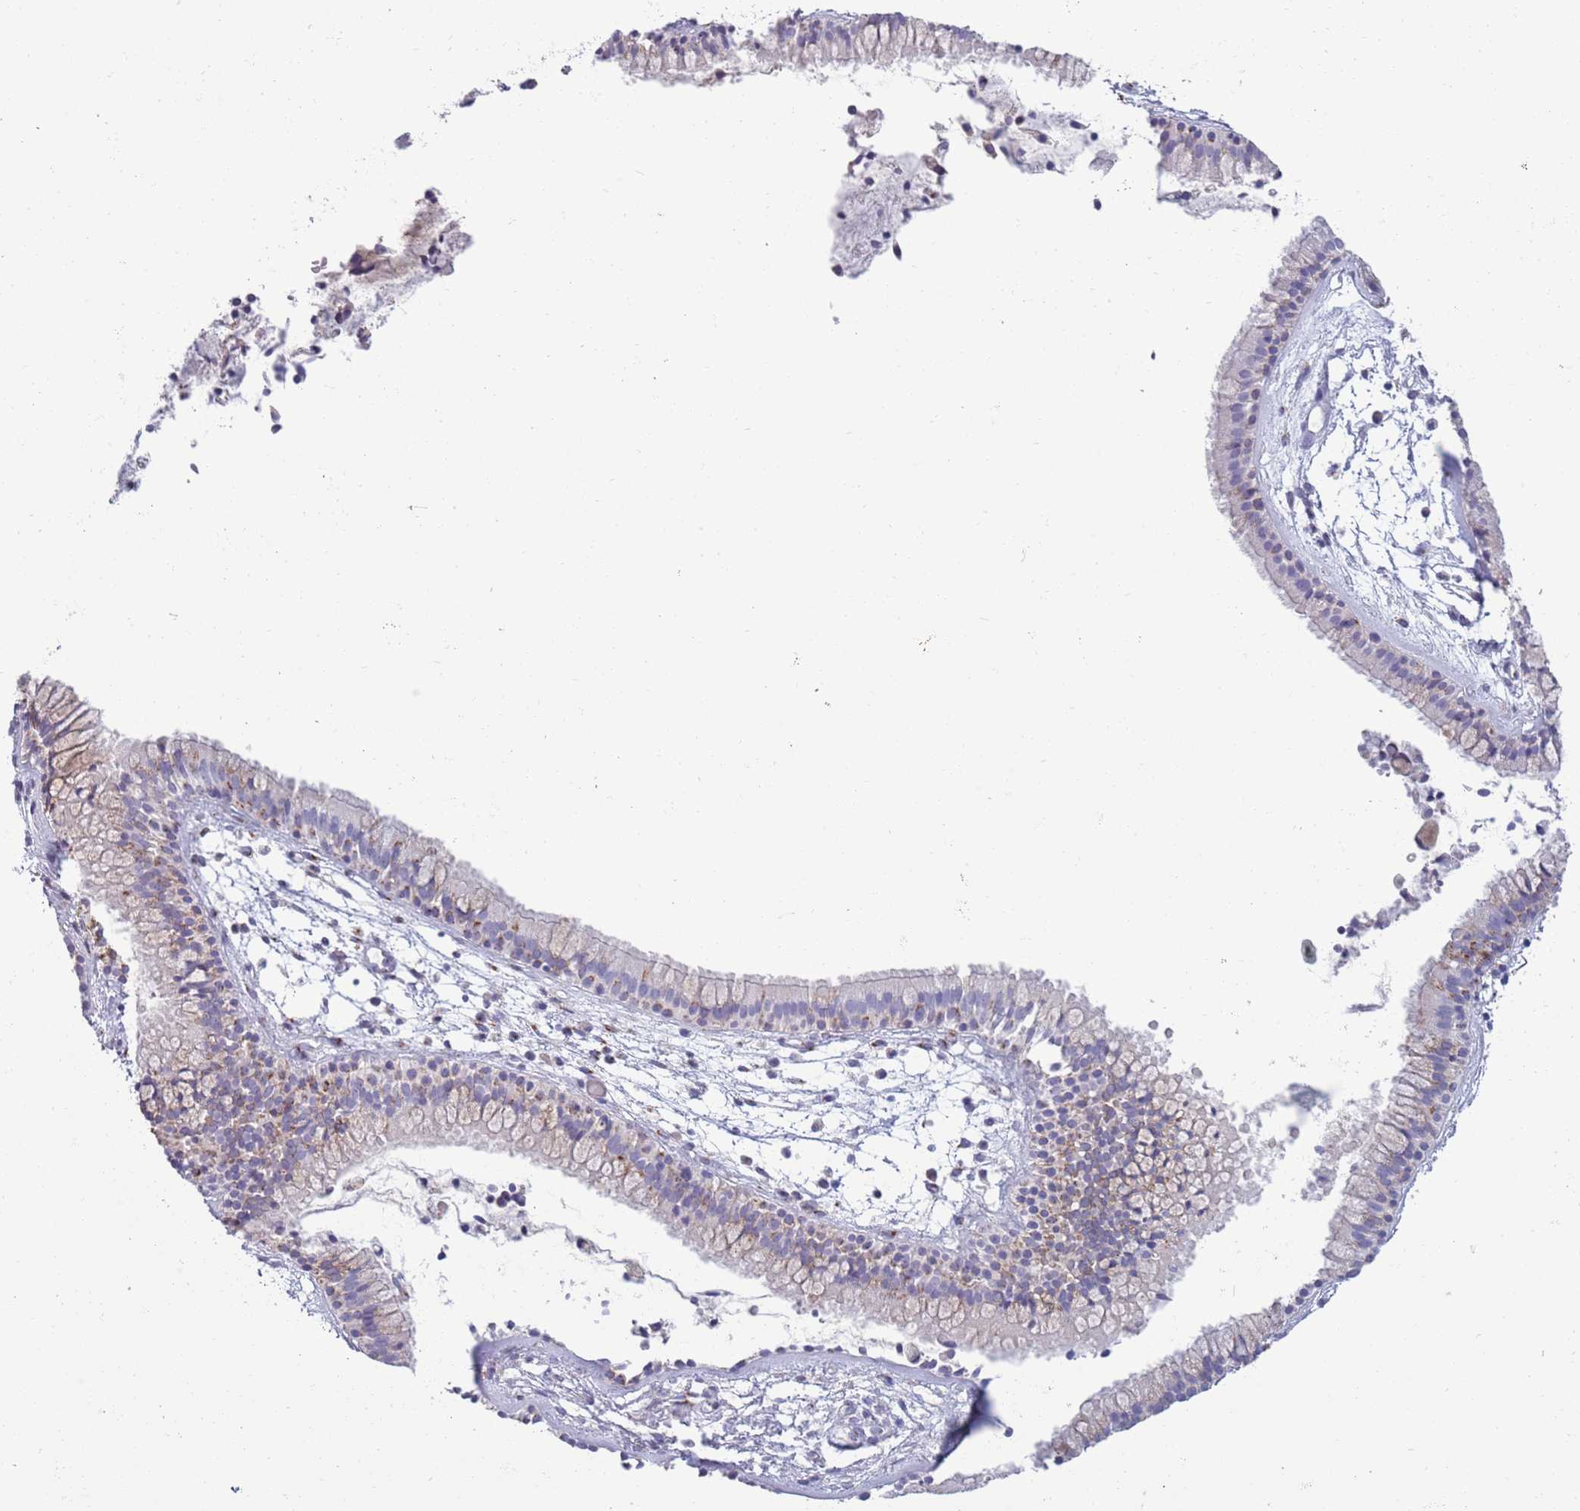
{"staining": {"intensity": "weak", "quantity": "25%-75%", "location": "cytoplasmic/membranous"}, "tissue": "nasopharynx", "cell_type": "Respiratory epithelial cells", "image_type": "normal", "snomed": [{"axis": "morphology", "description": "Normal tissue, NOS"}, {"axis": "topography", "description": "Nasopharynx"}], "caption": "Immunohistochemical staining of unremarkable human nasopharynx displays weak cytoplasmic/membranous protein positivity in about 25%-75% of respiratory epithelial cells. (IHC, brightfield microscopy, high magnification).", "gene": "ACSBG1", "patient": {"sex": "male", "age": 82}}